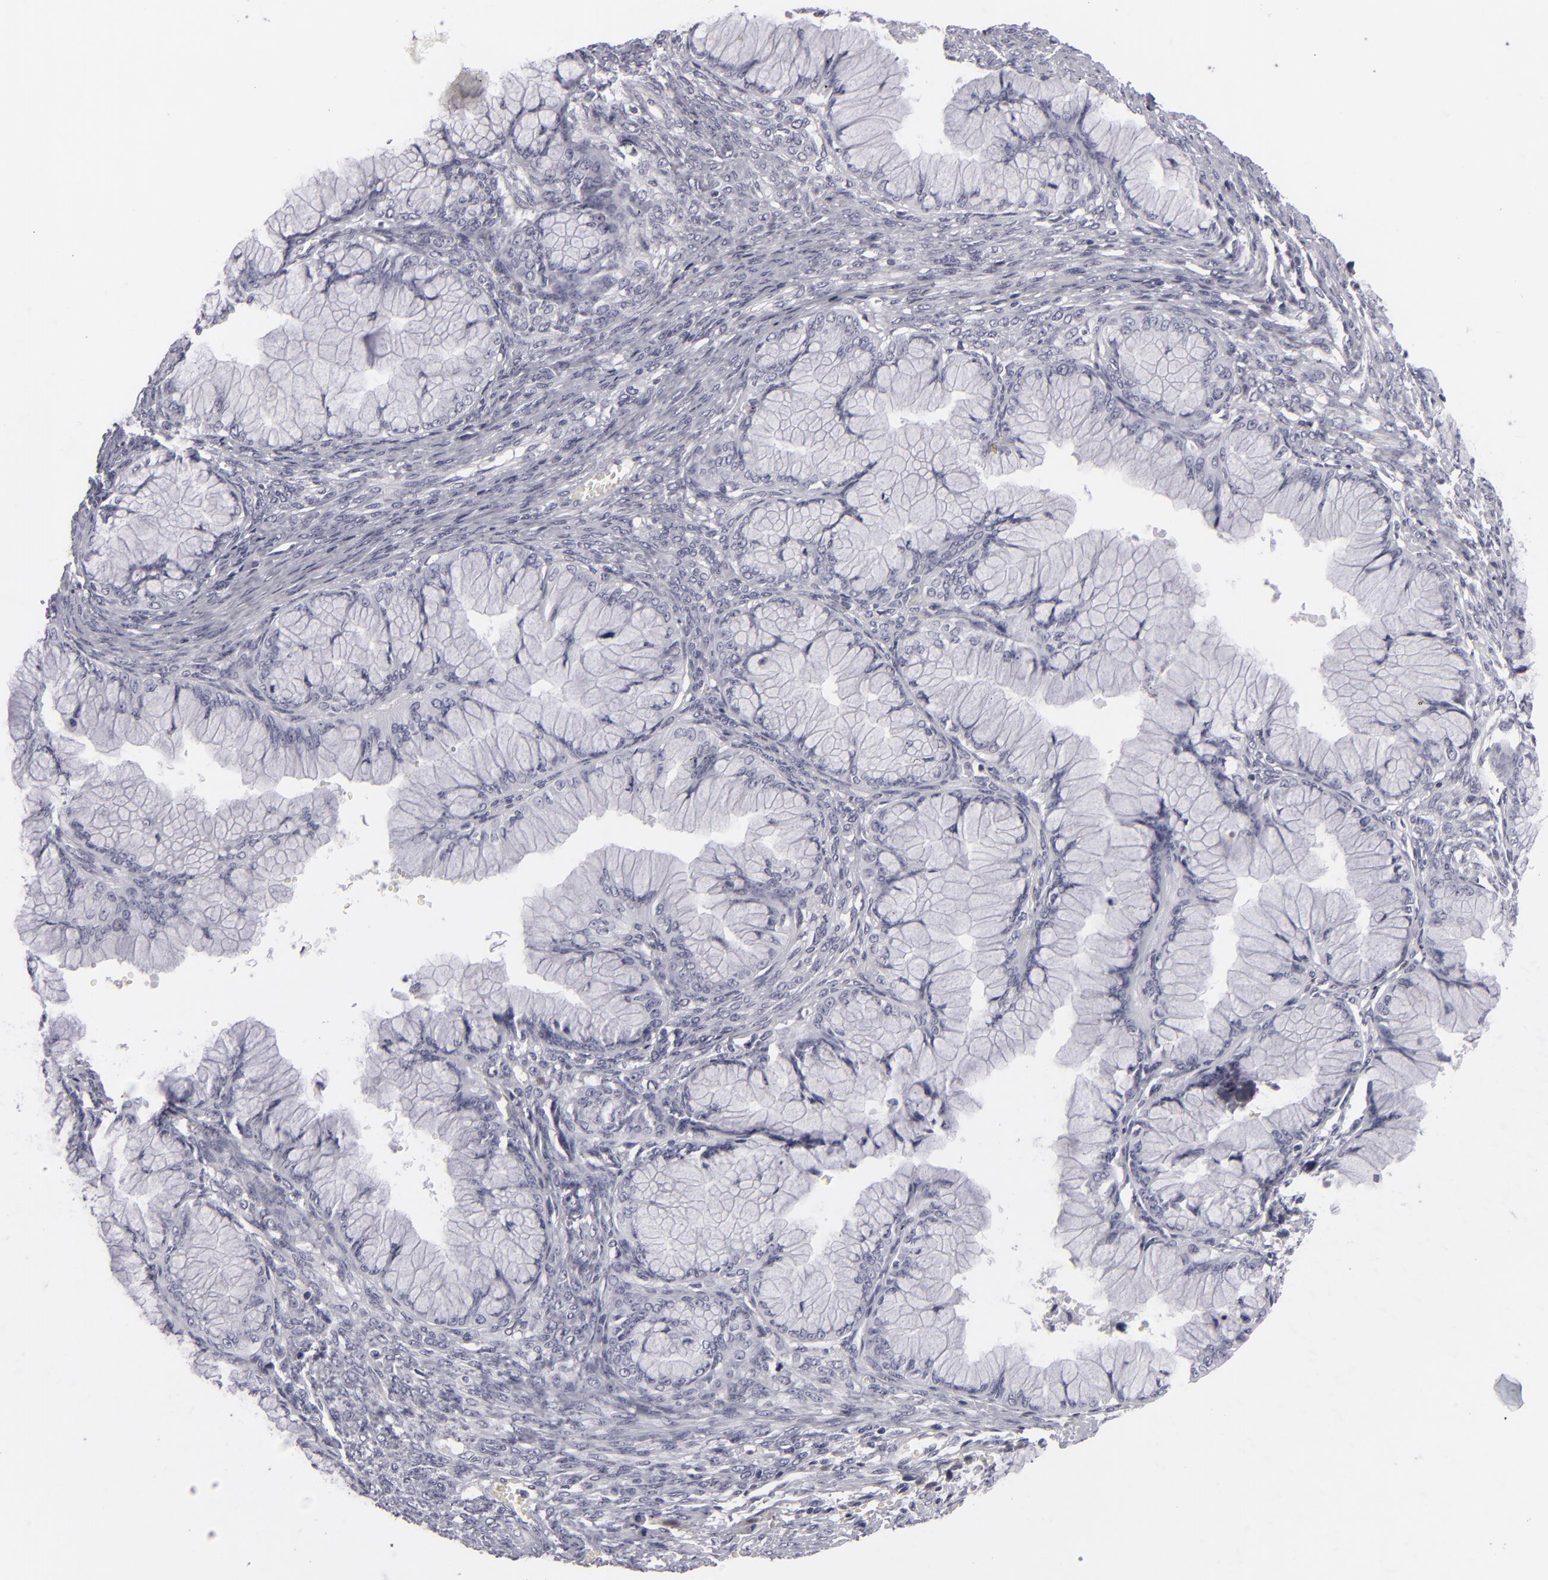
{"staining": {"intensity": "negative", "quantity": "none", "location": "none"}, "tissue": "ovarian cancer", "cell_type": "Tumor cells", "image_type": "cancer", "snomed": [{"axis": "morphology", "description": "Cystadenocarcinoma, mucinous, NOS"}, {"axis": "topography", "description": "Ovary"}], "caption": "An image of ovarian cancer (mucinous cystadenocarcinoma) stained for a protein shows no brown staining in tumor cells. (DAB IHC, high magnification).", "gene": "C9", "patient": {"sex": "female", "age": 63}}